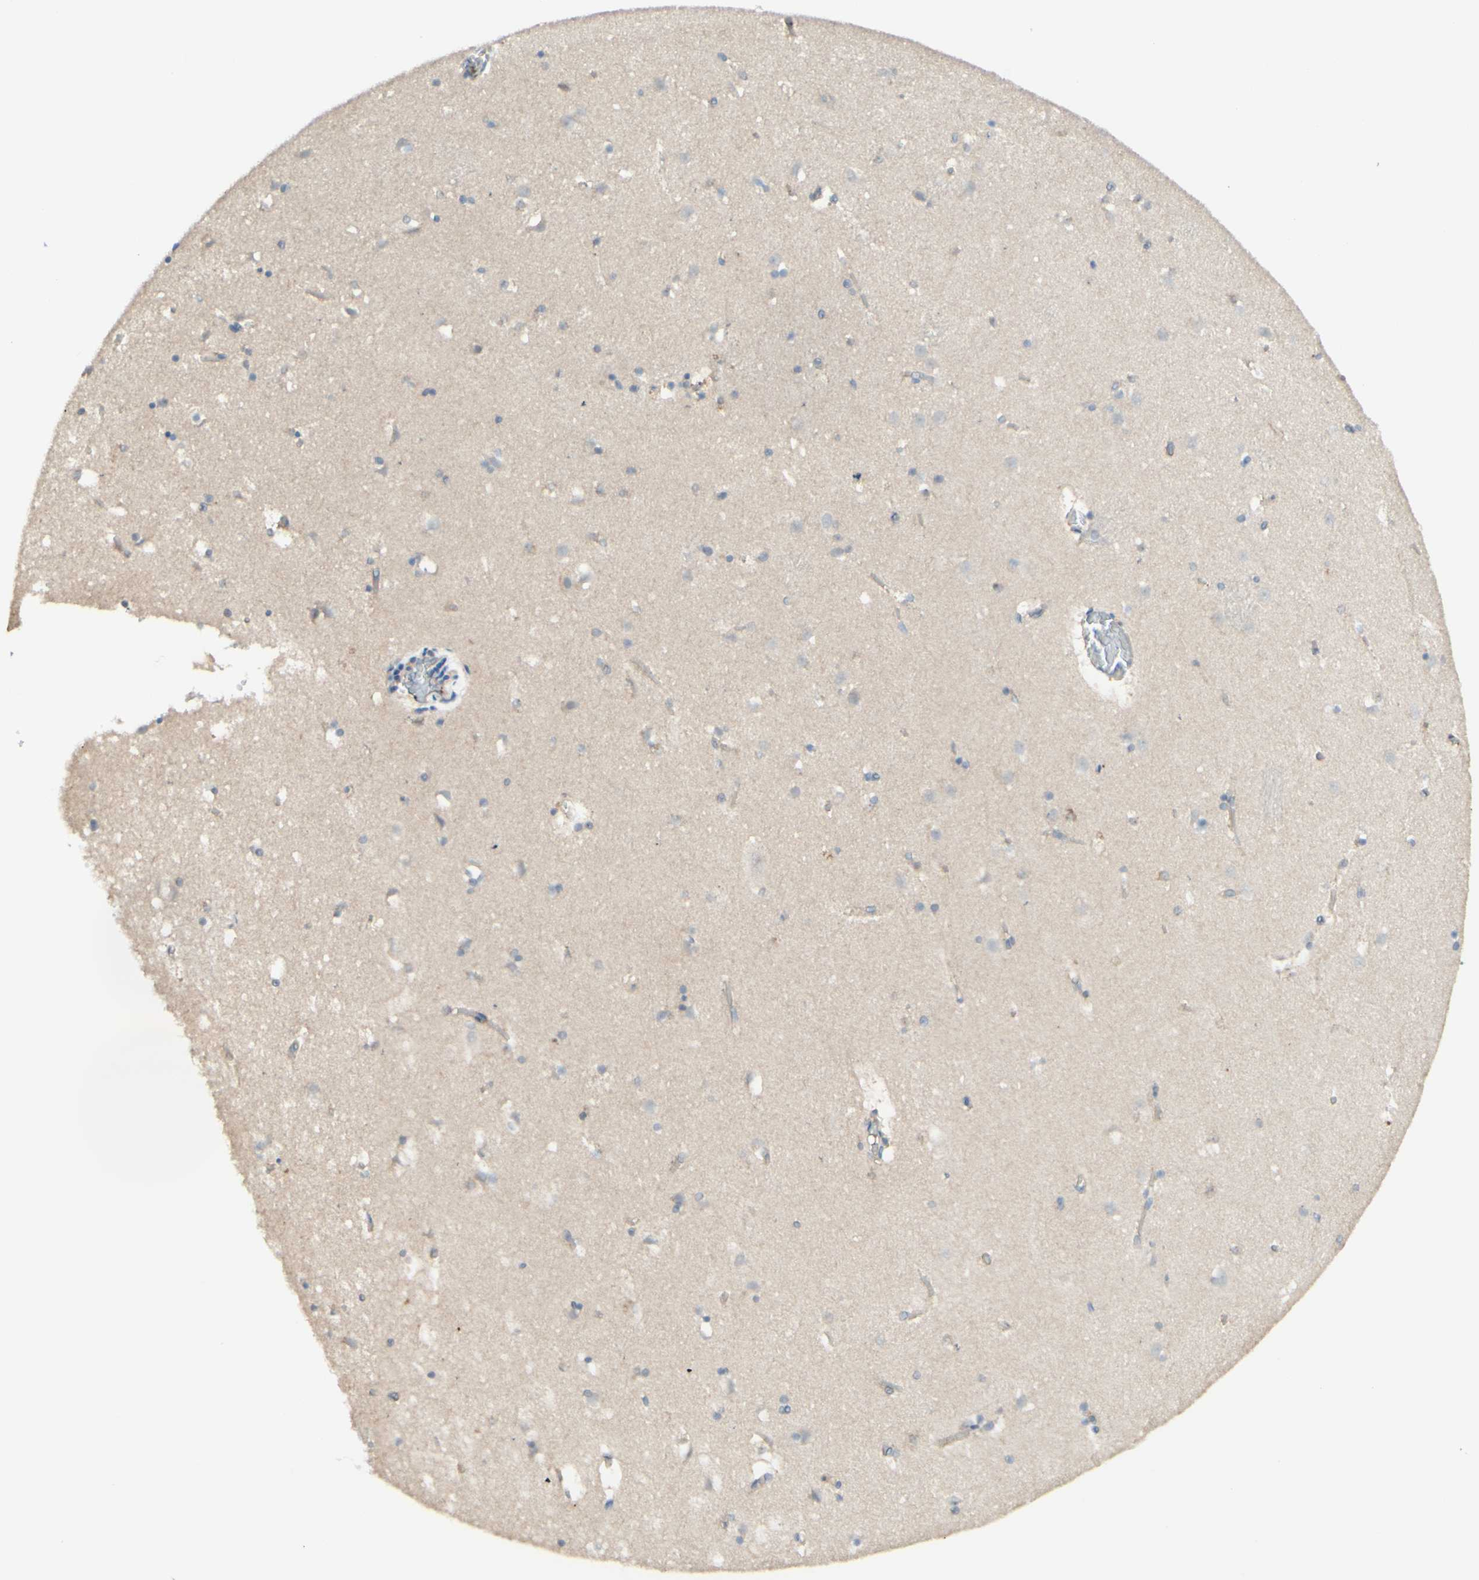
{"staining": {"intensity": "weak", "quantity": "<25%", "location": "cytoplasmic/membranous"}, "tissue": "caudate", "cell_type": "Glial cells", "image_type": "normal", "snomed": [{"axis": "morphology", "description": "Normal tissue, NOS"}, {"axis": "topography", "description": "Lateral ventricle wall"}], "caption": "Immunohistochemistry of unremarkable caudate exhibits no staining in glial cells. (Brightfield microscopy of DAB (3,3'-diaminobenzidine) immunohistochemistry (IHC) at high magnification).", "gene": "MTM1", "patient": {"sex": "male", "age": 45}}